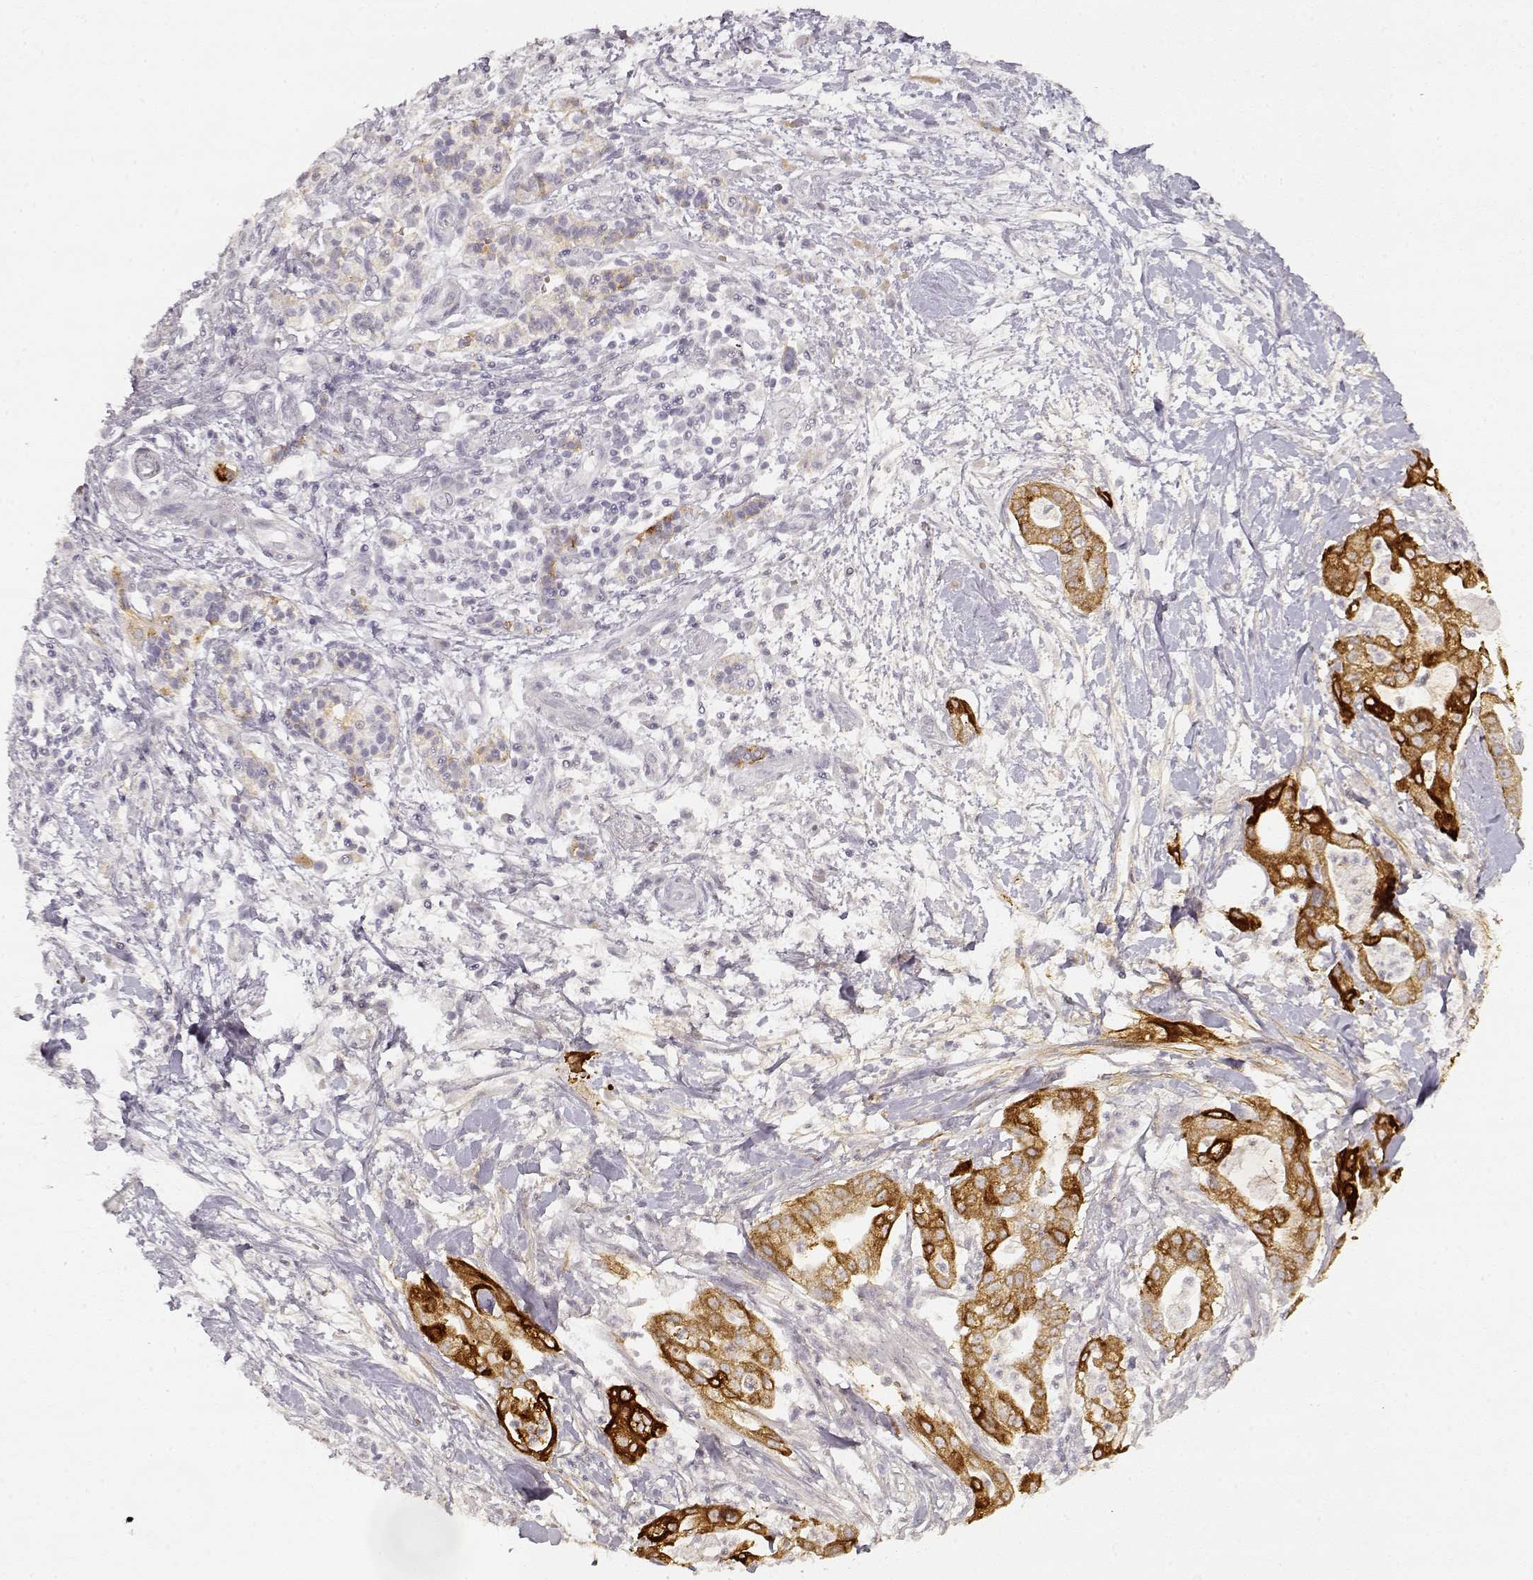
{"staining": {"intensity": "strong", "quantity": ">75%", "location": "cytoplasmic/membranous"}, "tissue": "pancreatic cancer", "cell_type": "Tumor cells", "image_type": "cancer", "snomed": [{"axis": "morphology", "description": "Normal tissue, NOS"}, {"axis": "morphology", "description": "Adenocarcinoma, NOS"}, {"axis": "topography", "description": "Lymph node"}, {"axis": "topography", "description": "Pancreas"}], "caption": "Protein staining of adenocarcinoma (pancreatic) tissue displays strong cytoplasmic/membranous staining in about >75% of tumor cells.", "gene": "LAMC2", "patient": {"sex": "female", "age": 58}}